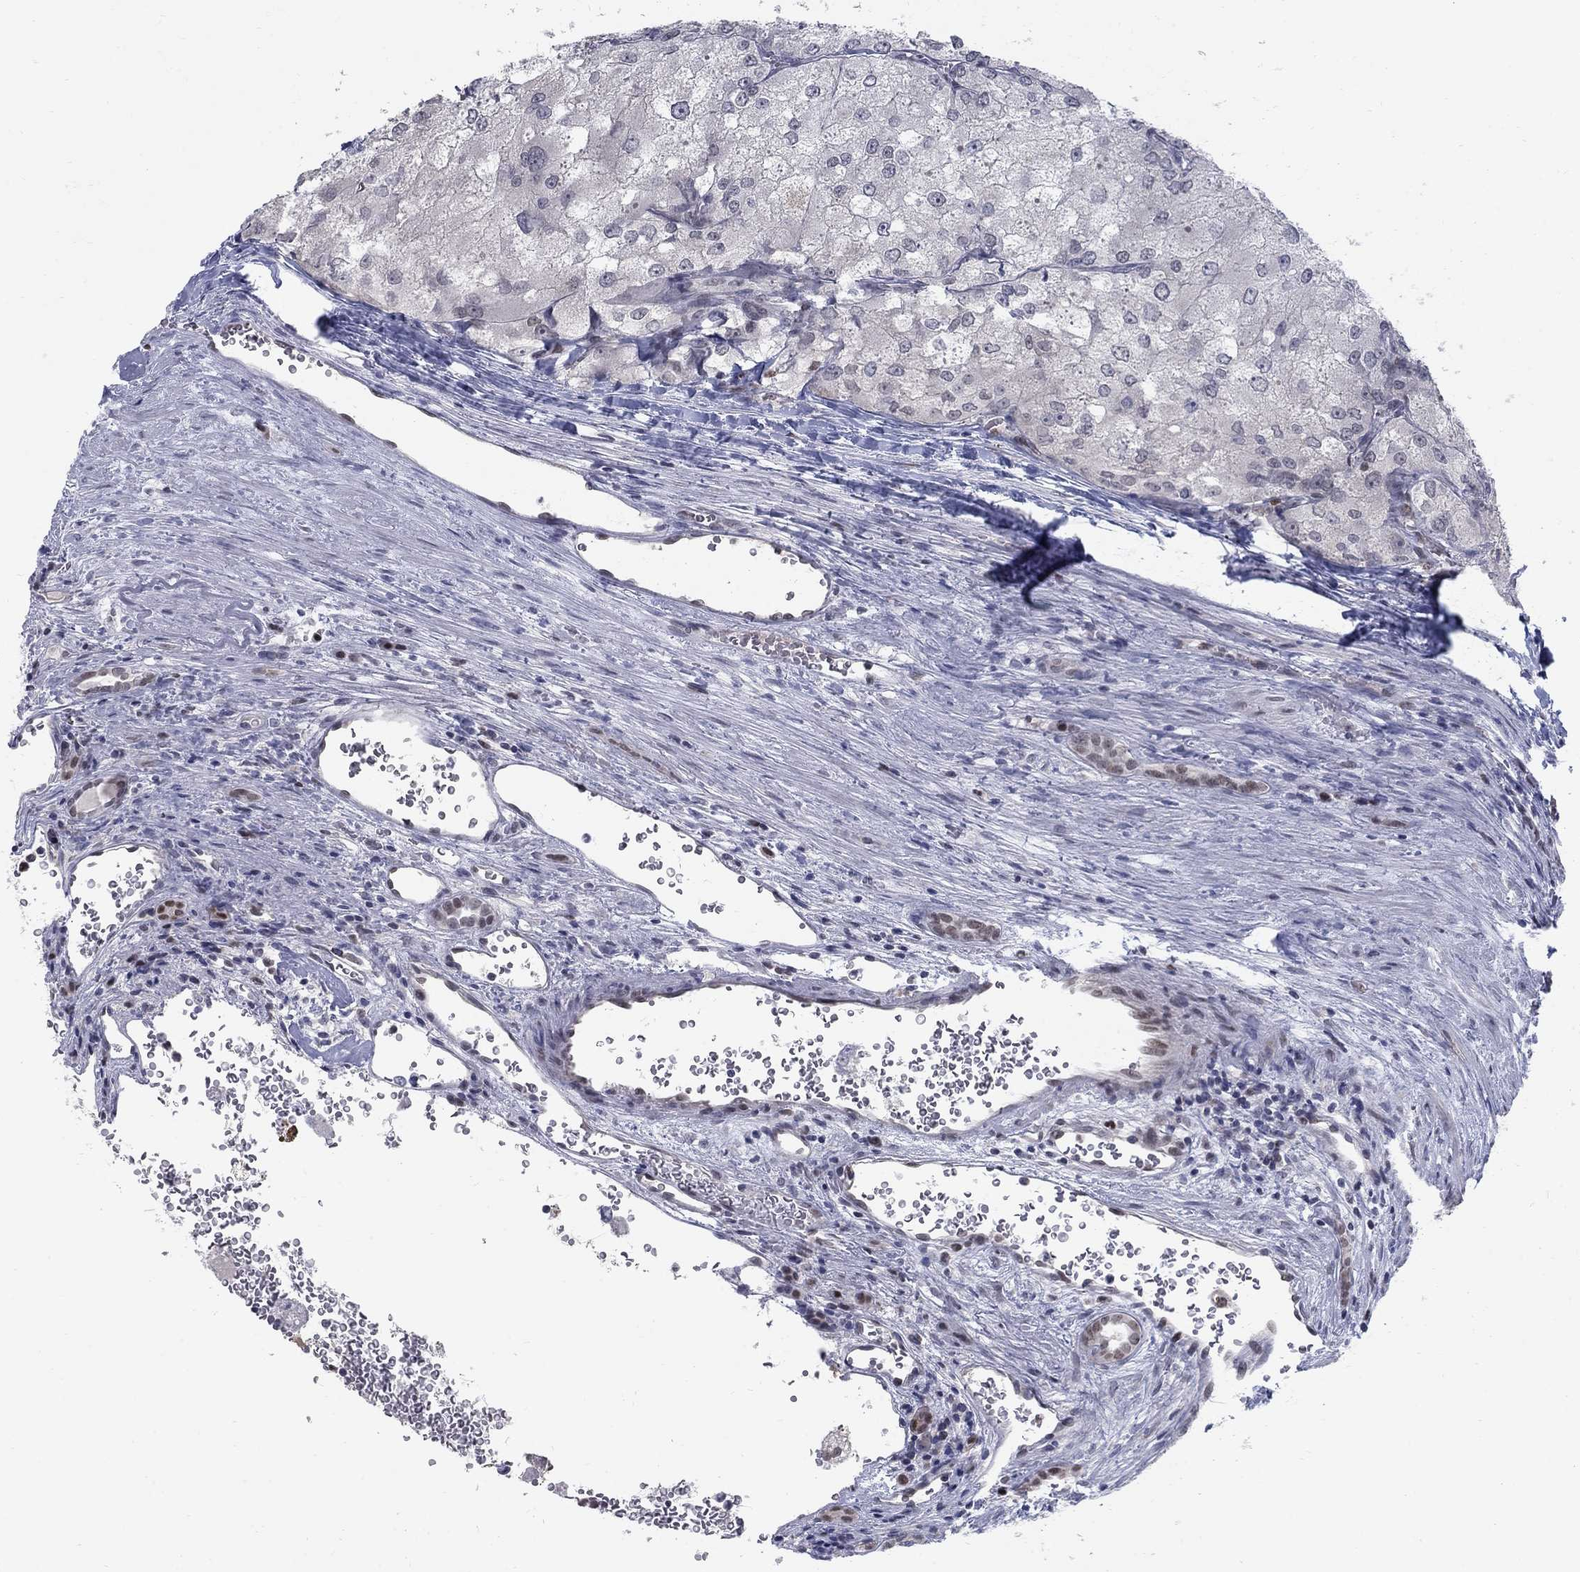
{"staining": {"intensity": "negative", "quantity": "none", "location": "none"}, "tissue": "renal cancer", "cell_type": "Tumor cells", "image_type": "cancer", "snomed": [{"axis": "morphology", "description": "Adenocarcinoma, NOS"}, {"axis": "topography", "description": "Kidney"}], "caption": "An image of human renal adenocarcinoma is negative for staining in tumor cells.", "gene": "GCFC2", "patient": {"sex": "female", "age": 70}}